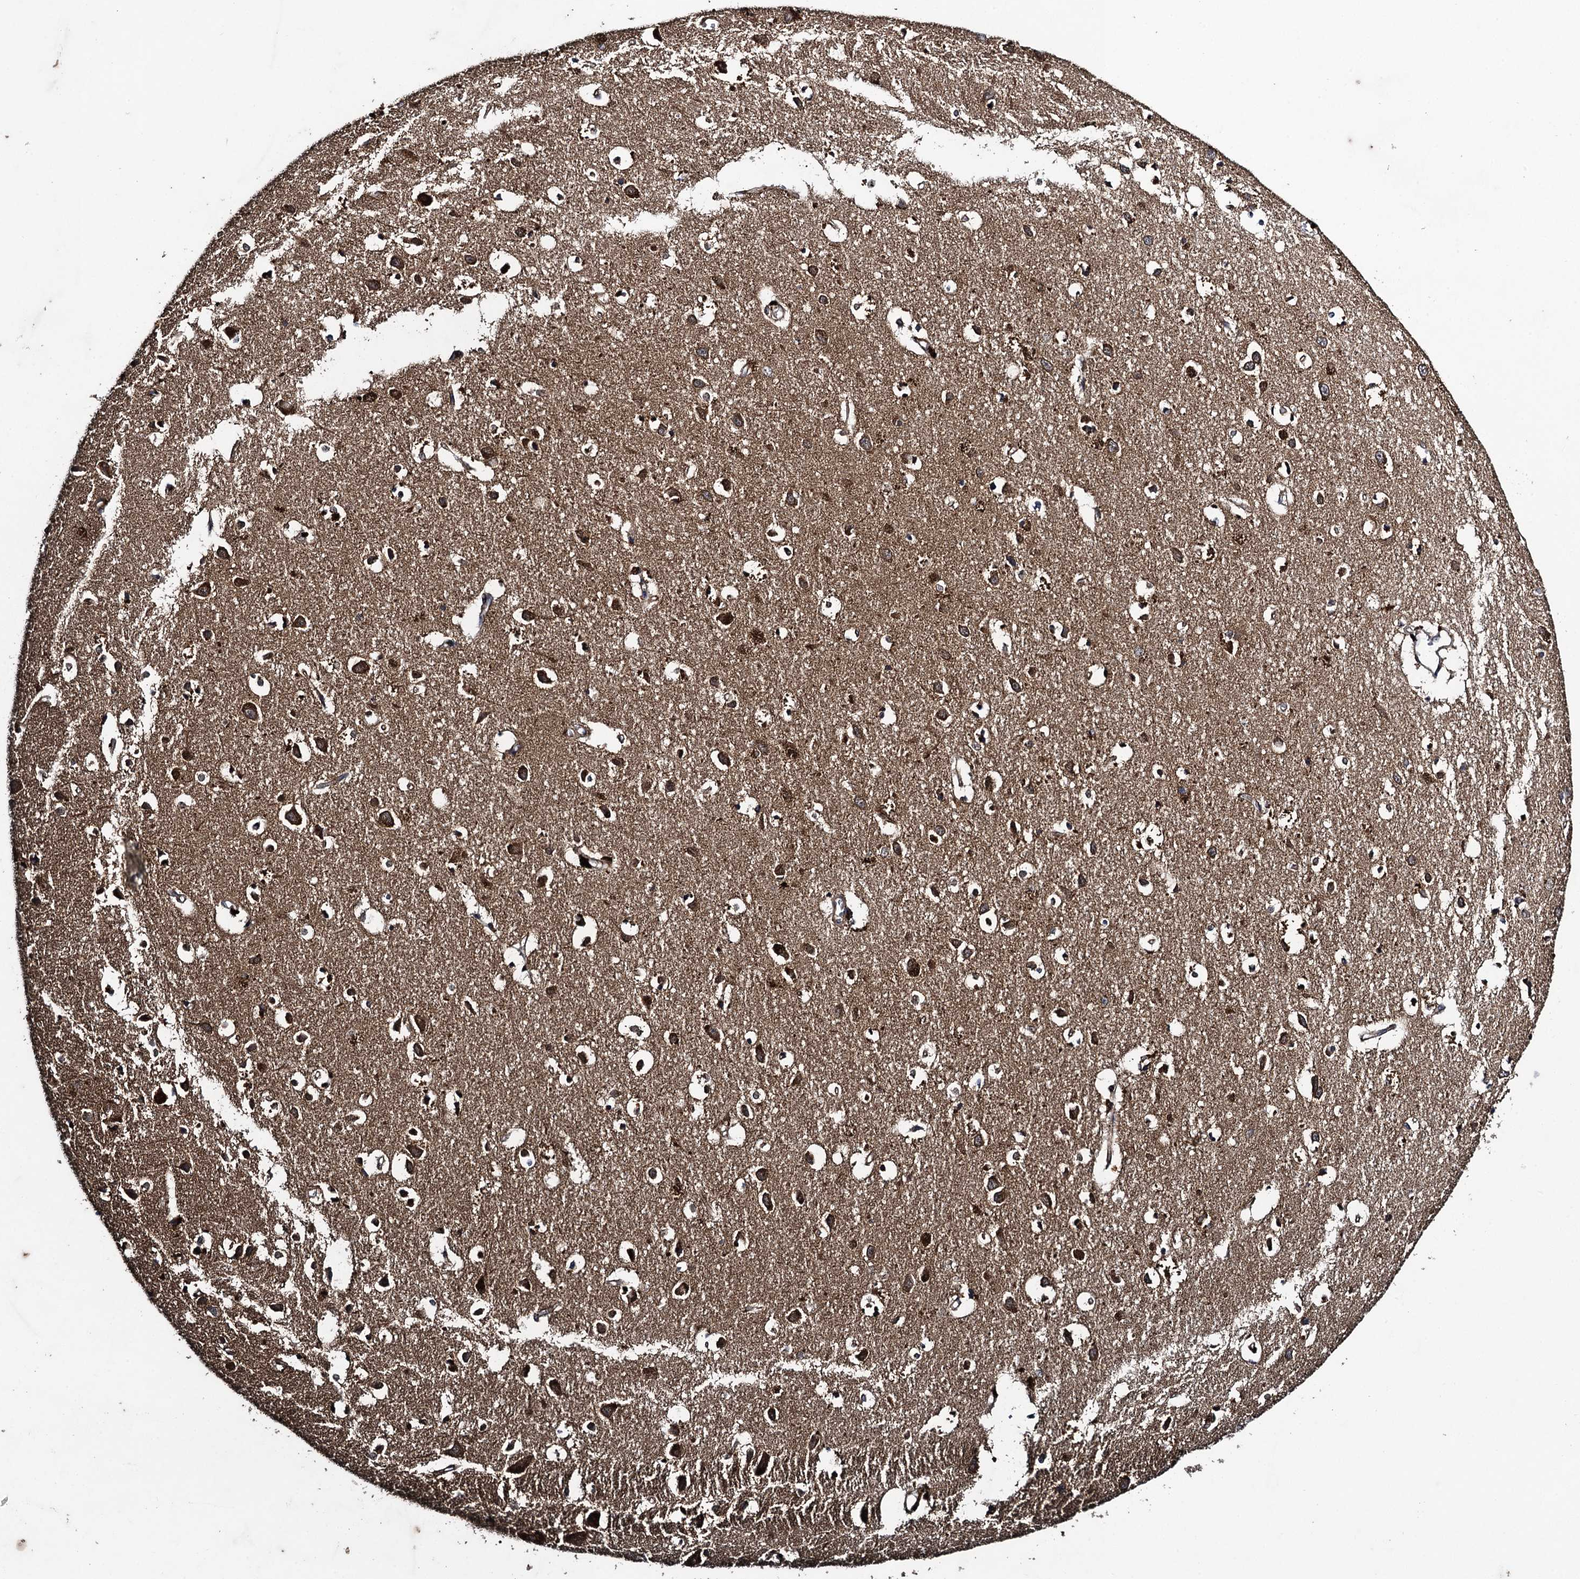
{"staining": {"intensity": "moderate", "quantity": ">75%", "location": "cytoplasmic/membranous"}, "tissue": "cerebral cortex", "cell_type": "Endothelial cells", "image_type": "normal", "snomed": [{"axis": "morphology", "description": "Normal tissue, NOS"}, {"axis": "topography", "description": "Cerebral cortex"}], "caption": "Immunohistochemistry of normal cerebral cortex shows medium levels of moderate cytoplasmic/membranous staining in approximately >75% of endothelial cells. Using DAB (brown) and hematoxylin (blue) stains, captured at high magnification using brightfield microscopy.", "gene": "CNTN5", "patient": {"sex": "female", "age": 64}}